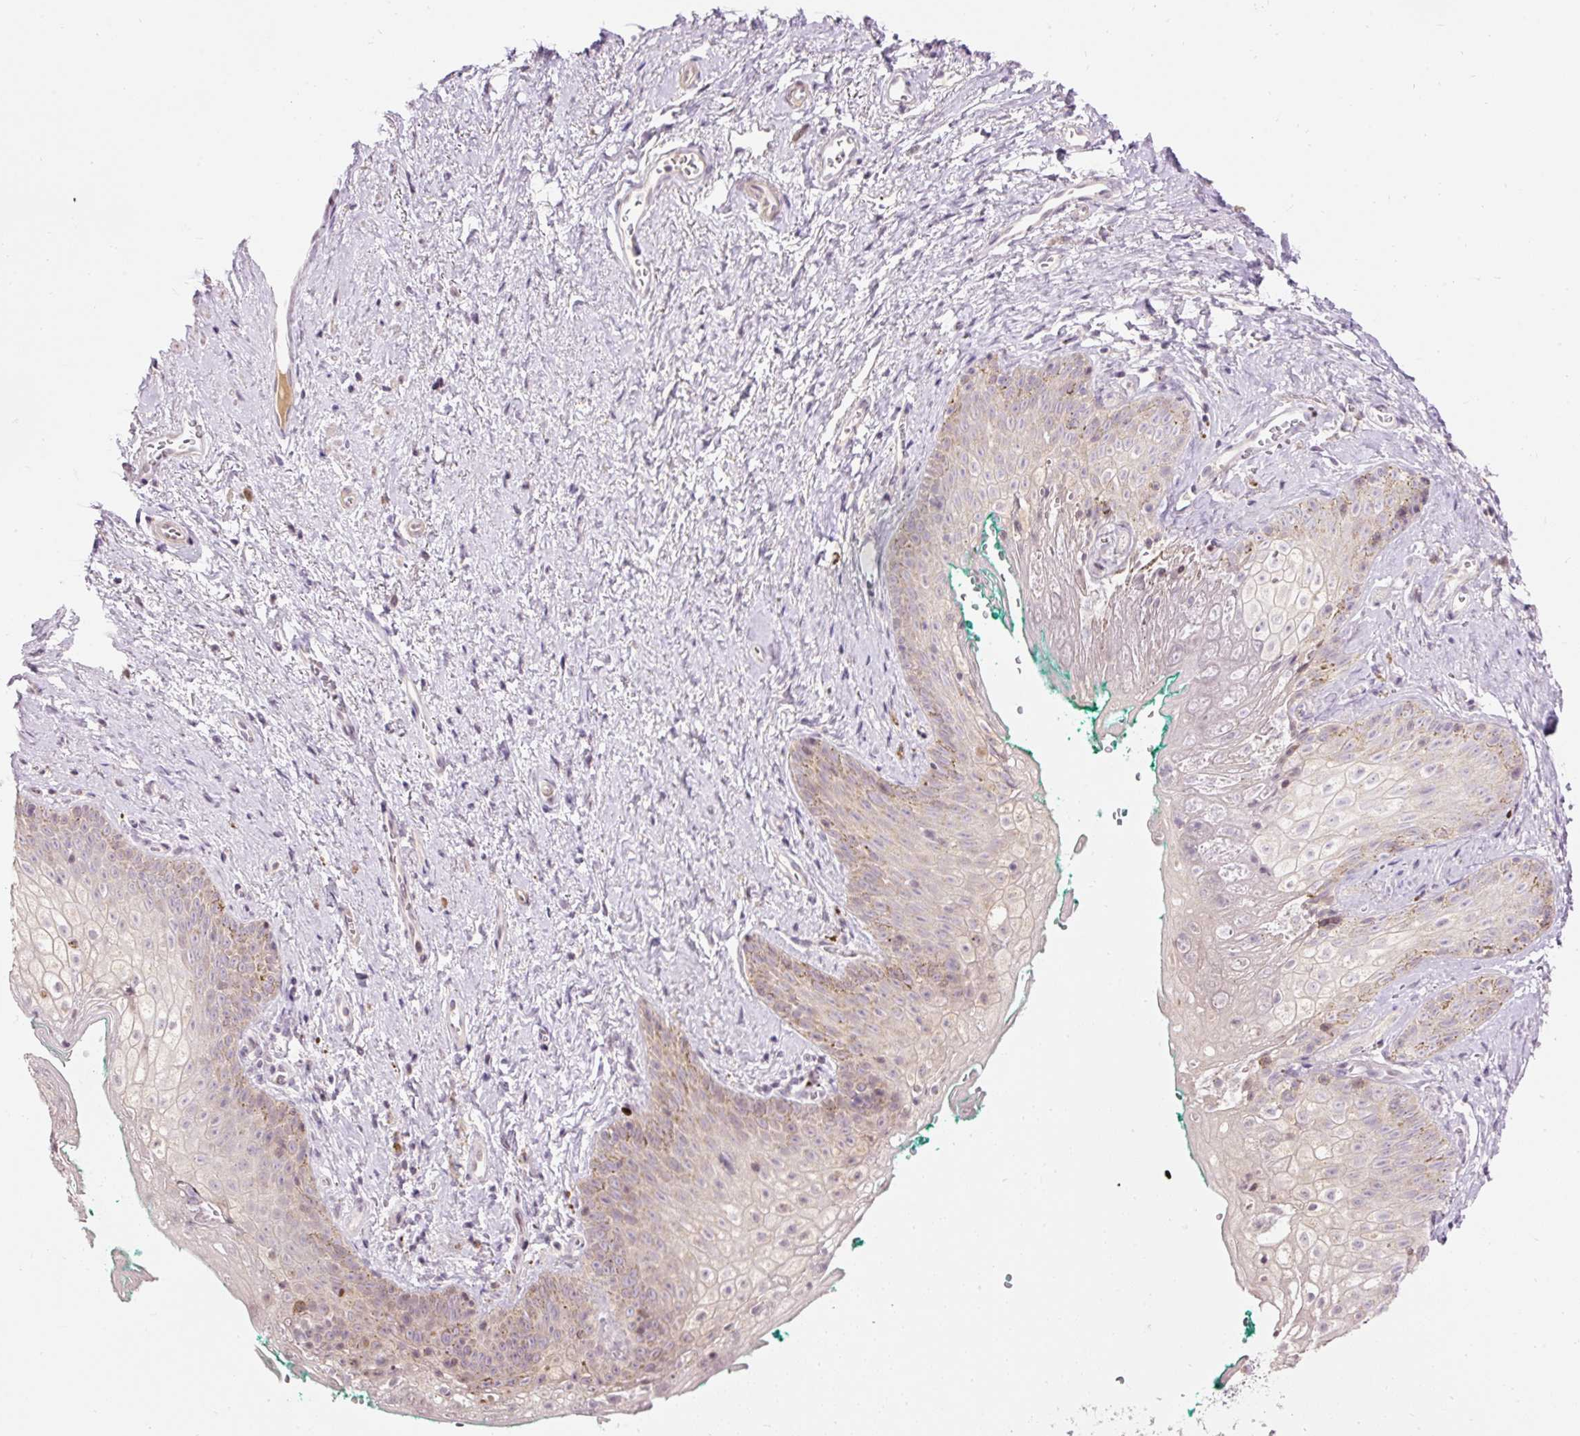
{"staining": {"intensity": "negative", "quantity": "none", "location": "none"}, "tissue": "vagina", "cell_type": "Squamous epithelial cells", "image_type": "normal", "snomed": [{"axis": "morphology", "description": "Normal tissue, NOS"}, {"axis": "topography", "description": "Vulva"}, {"axis": "topography", "description": "Vagina"}, {"axis": "topography", "description": "Peripheral nerve tissue"}], "caption": "Squamous epithelial cells are negative for protein expression in unremarkable human vagina.", "gene": "ABHD11", "patient": {"sex": "female", "age": 66}}